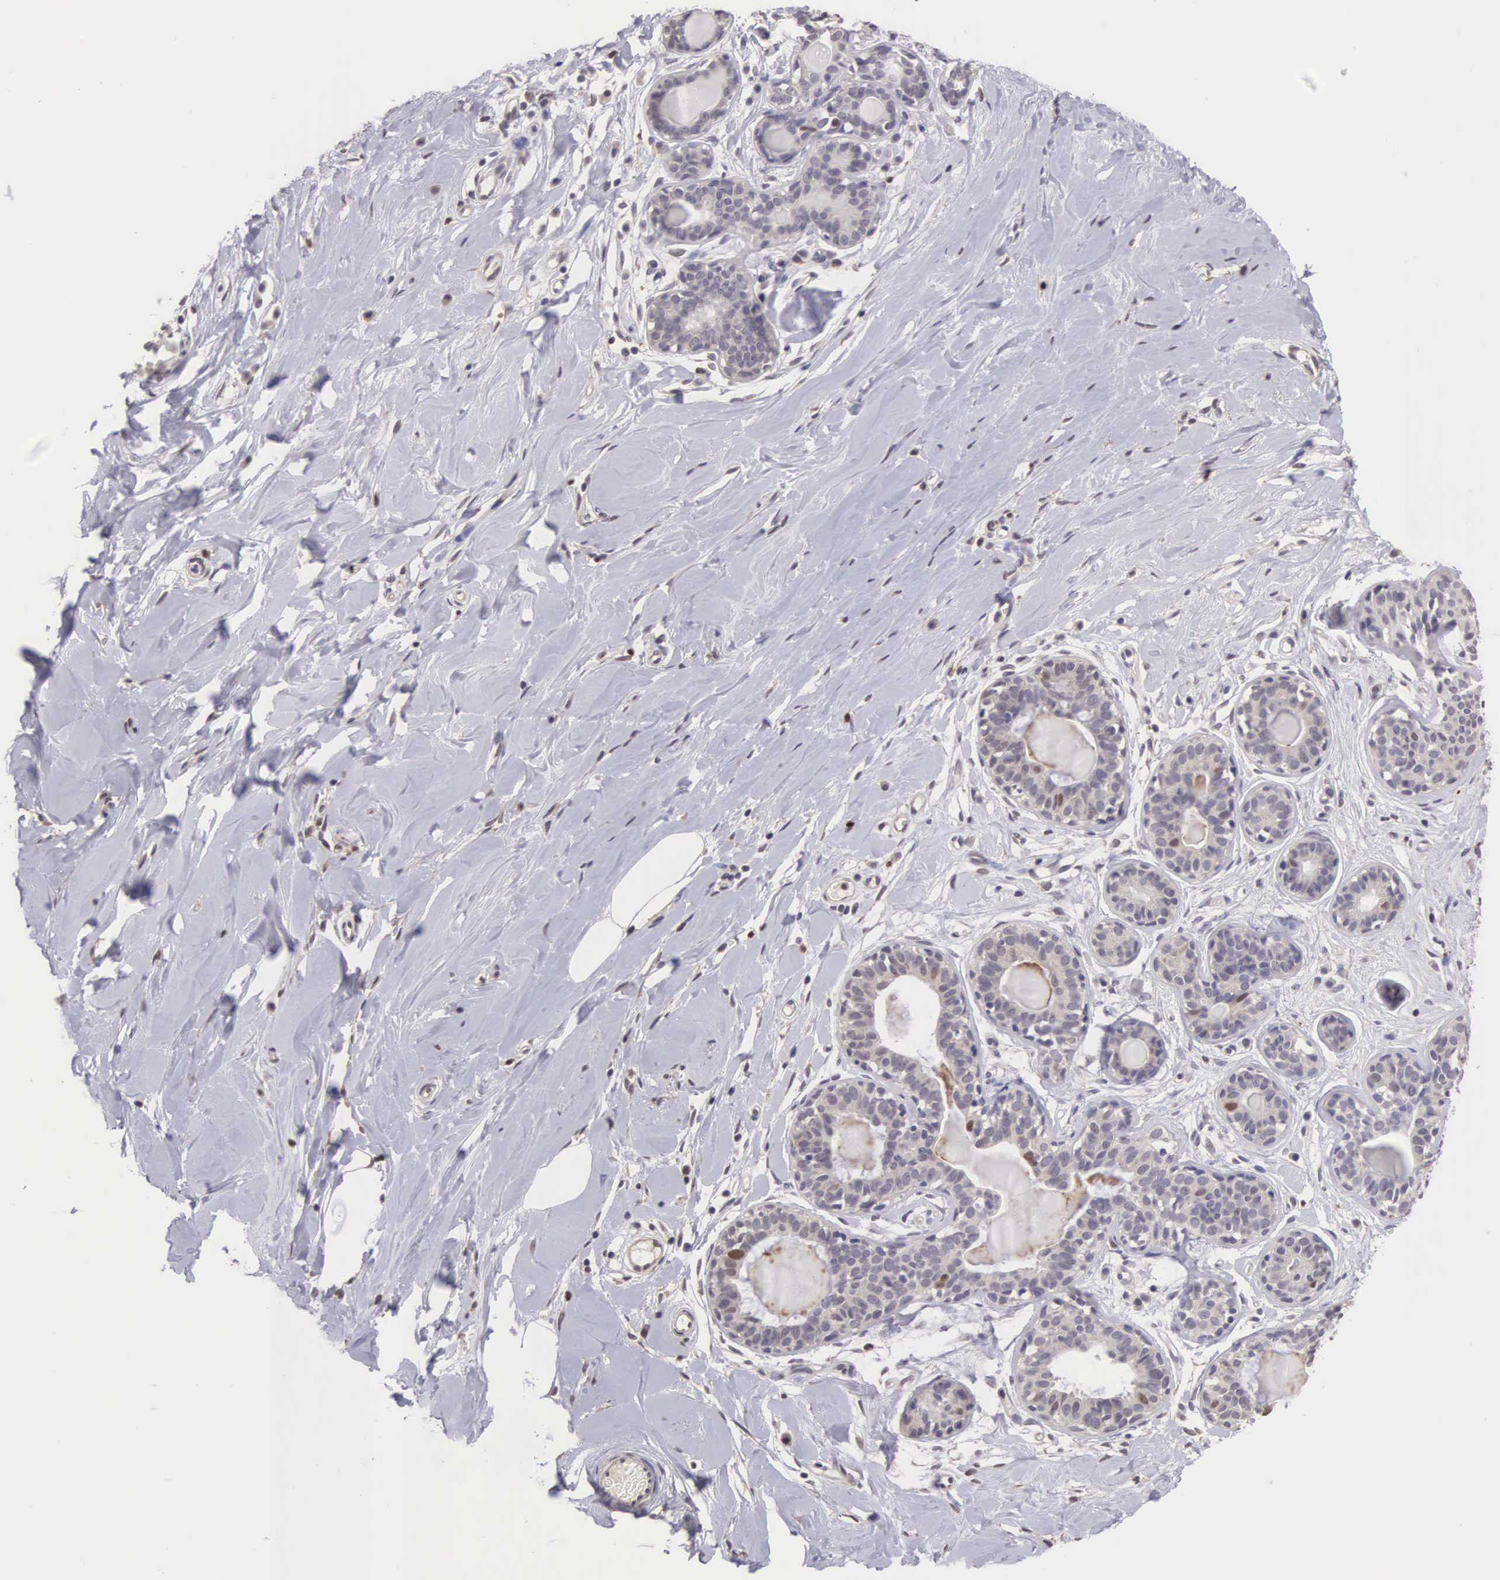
{"staining": {"intensity": "negative", "quantity": "none", "location": "none"}, "tissue": "breast", "cell_type": "Adipocytes", "image_type": "normal", "snomed": [{"axis": "morphology", "description": "Normal tissue, NOS"}, {"axis": "topography", "description": "Breast"}], "caption": "The image shows no significant positivity in adipocytes of breast. (DAB immunohistochemistry (IHC), high magnification).", "gene": "CDC45", "patient": {"sex": "female", "age": 44}}